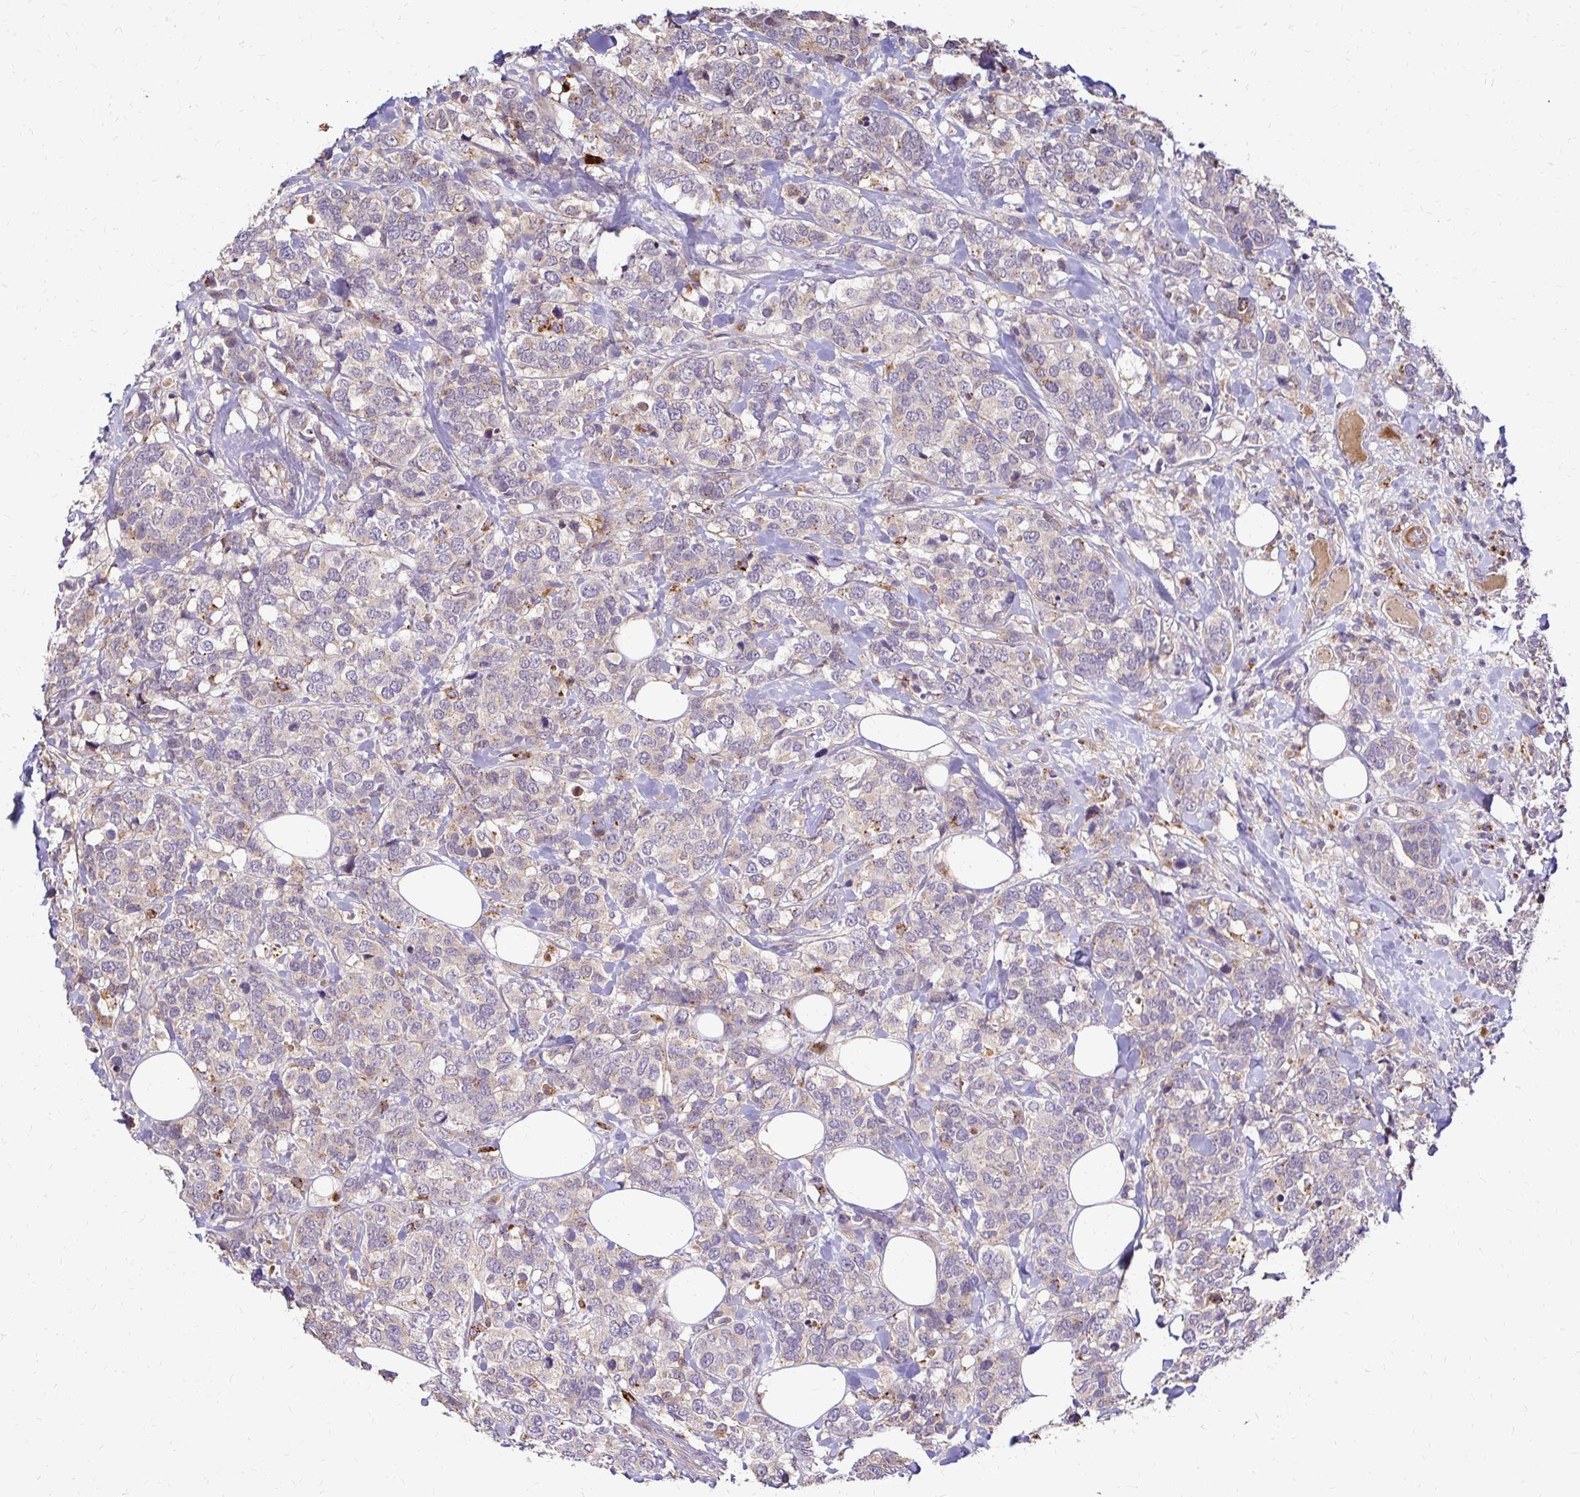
{"staining": {"intensity": "weak", "quantity": "25%-75%", "location": "cytoplasmic/membranous"}, "tissue": "breast cancer", "cell_type": "Tumor cells", "image_type": "cancer", "snomed": [{"axis": "morphology", "description": "Lobular carcinoma"}, {"axis": "topography", "description": "Breast"}], "caption": "Weak cytoplasmic/membranous protein expression is present in about 25%-75% of tumor cells in breast lobular carcinoma.", "gene": "IDUA", "patient": {"sex": "female", "age": 59}}